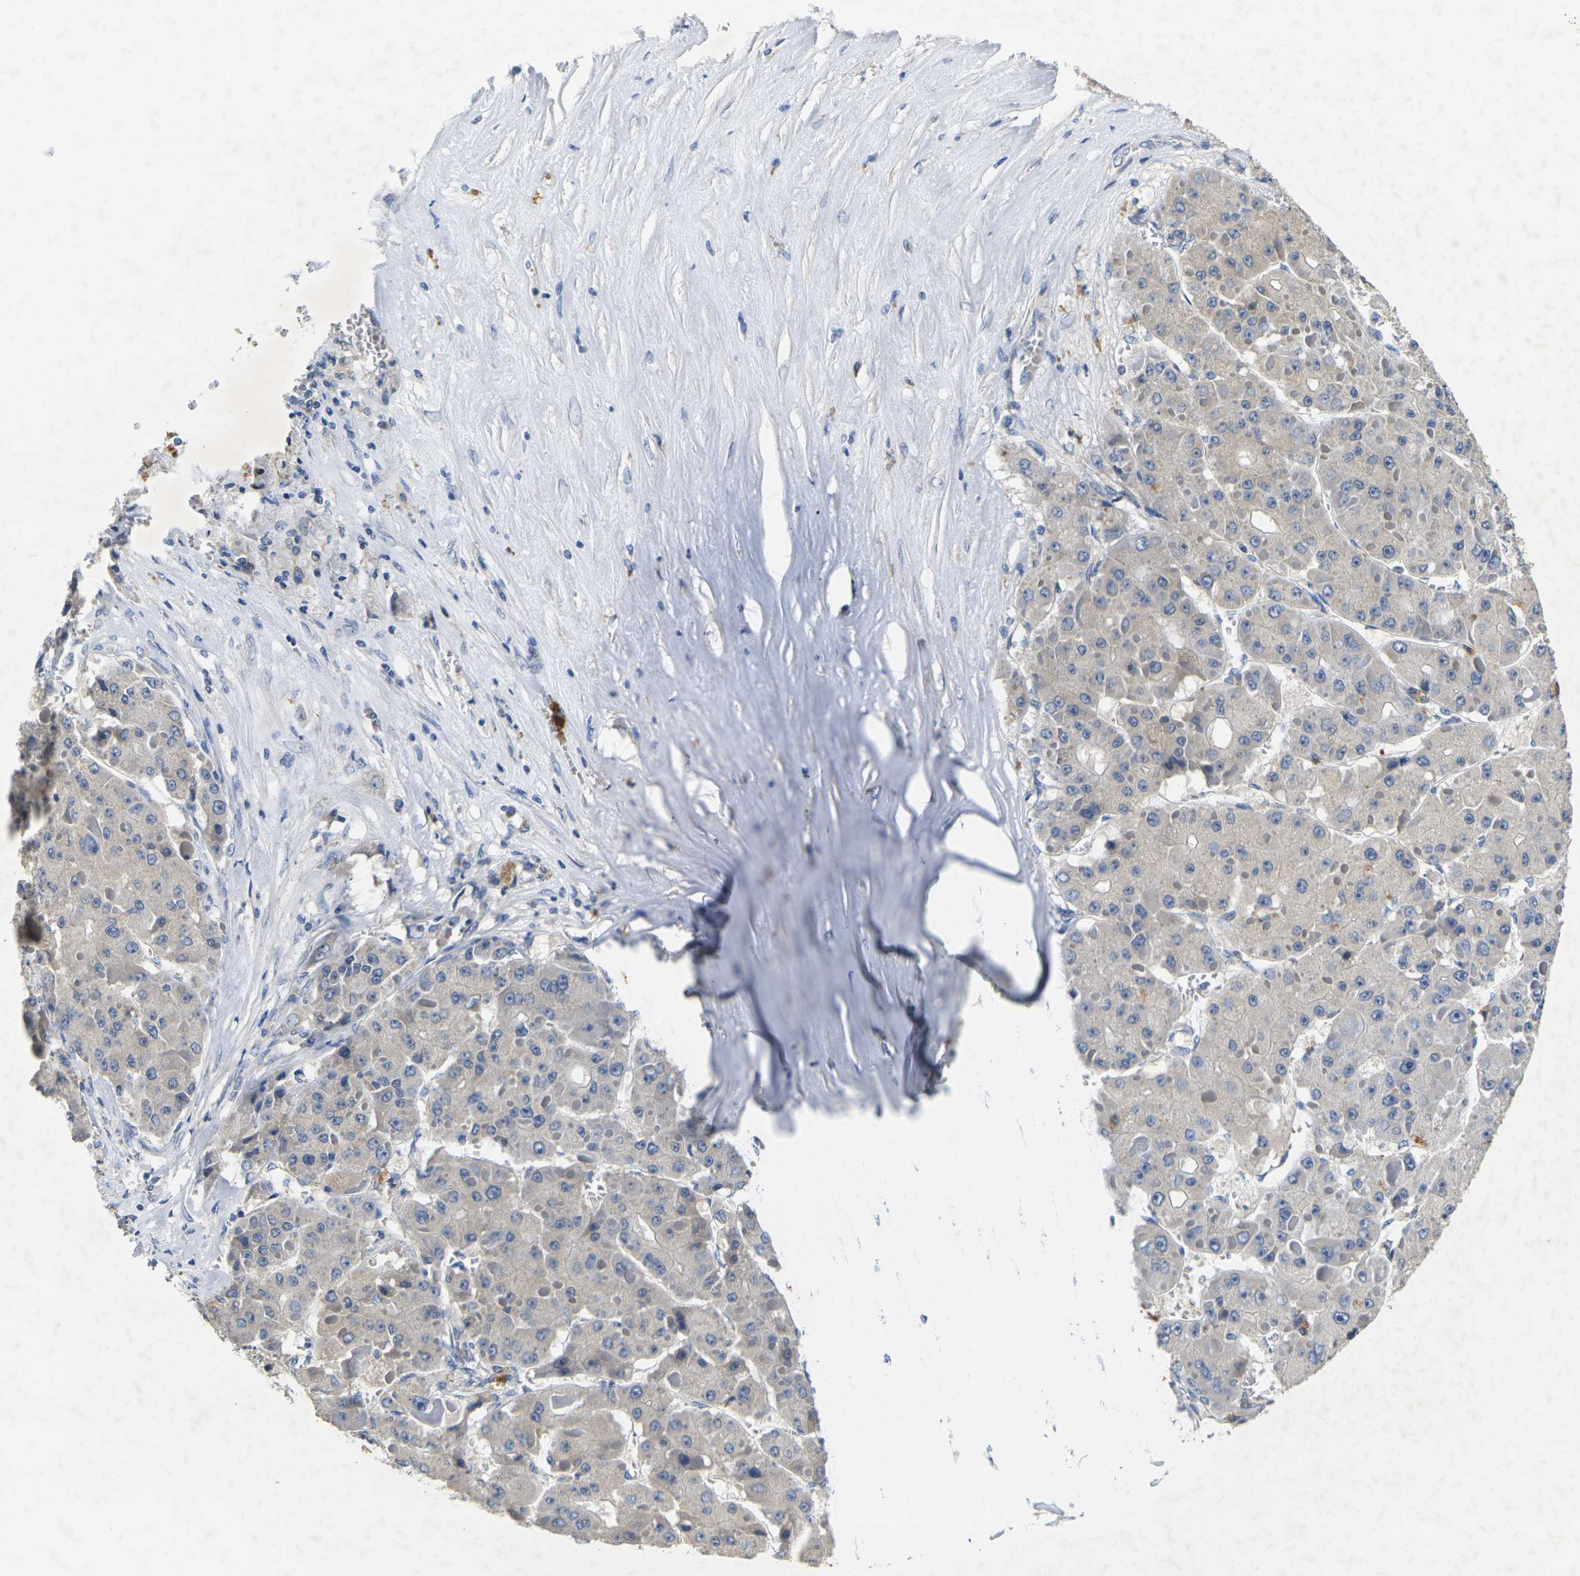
{"staining": {"intensity": "moderate", "quantity": "<25%", "location": "cytoplasmic/membranous"}, "tissue": "liver cancer", "cell_type": "Tumor cells", "image_type": "cancer", "snomed": [{"axis": "morphology", "description": "Carcinoma, Hepatocellular, NOS"}, {"axis": "topography", "description": "Liver"}], "caption": "This is a micrograph of IHC staining of hepatocellular carcinoma (liver), which shows moderate expression in the cytoplasmic/membranous of tumor cells.", "gene": "NOCT", "patient": {"sex": "female", "age": 73}}